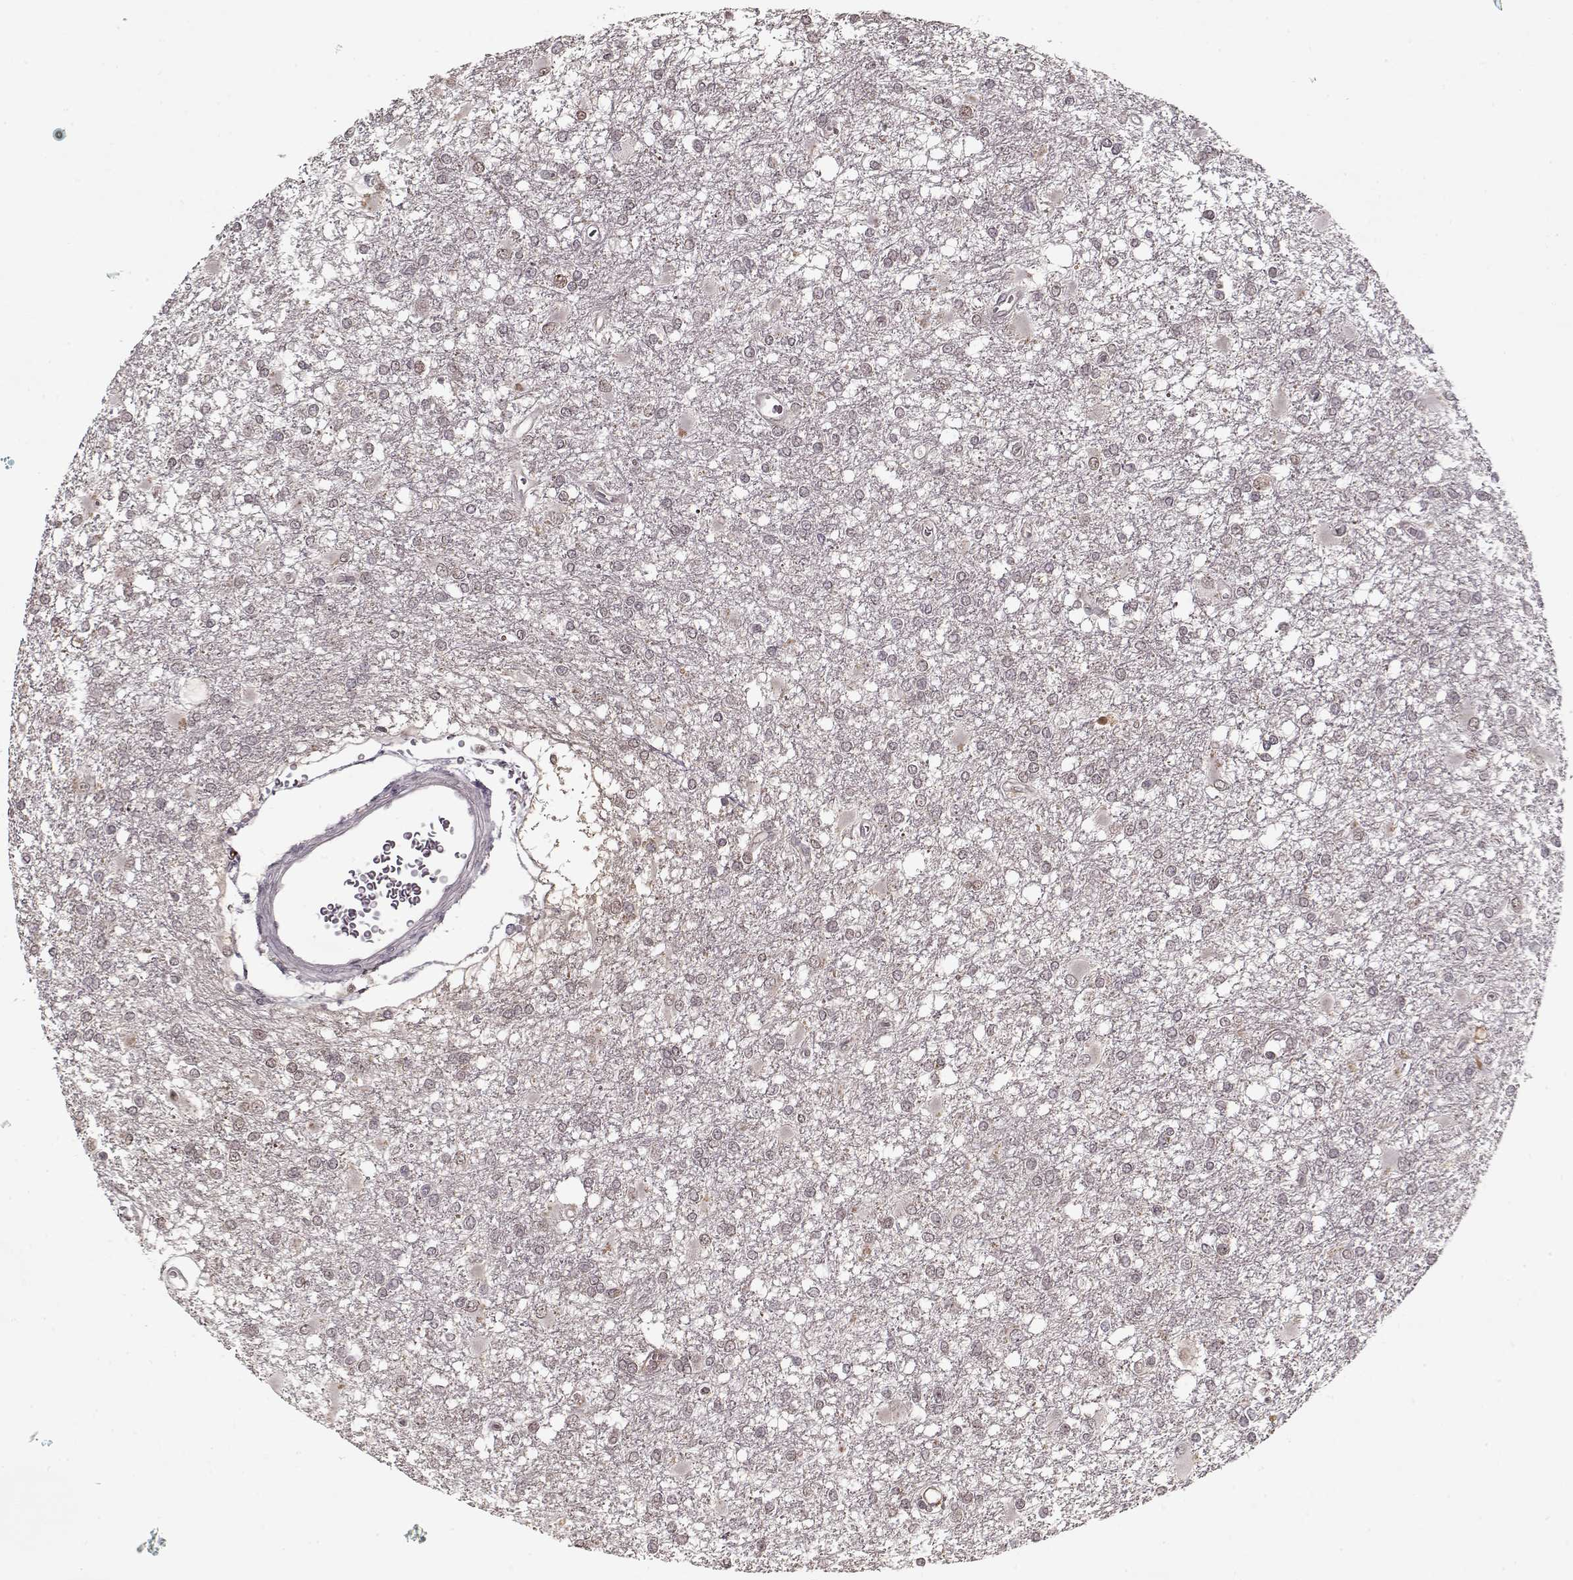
{"staining": {"intensity": "negative", "quantity": "none", "location": "none"}, "tissue": "glioma", "cell_type": "Tumor cells", "image_type": "cancer", "snomed": [{"axis": "morphology", "description": "Glioma, malignant, High grade"}, {"axis": "topography", "description": "Cerebral cortex"}], "caption": "Tumor cells are negative for protein expression in human glioma.", "gene": "AFM", "patient": {"sex": "male", "age": 79}}